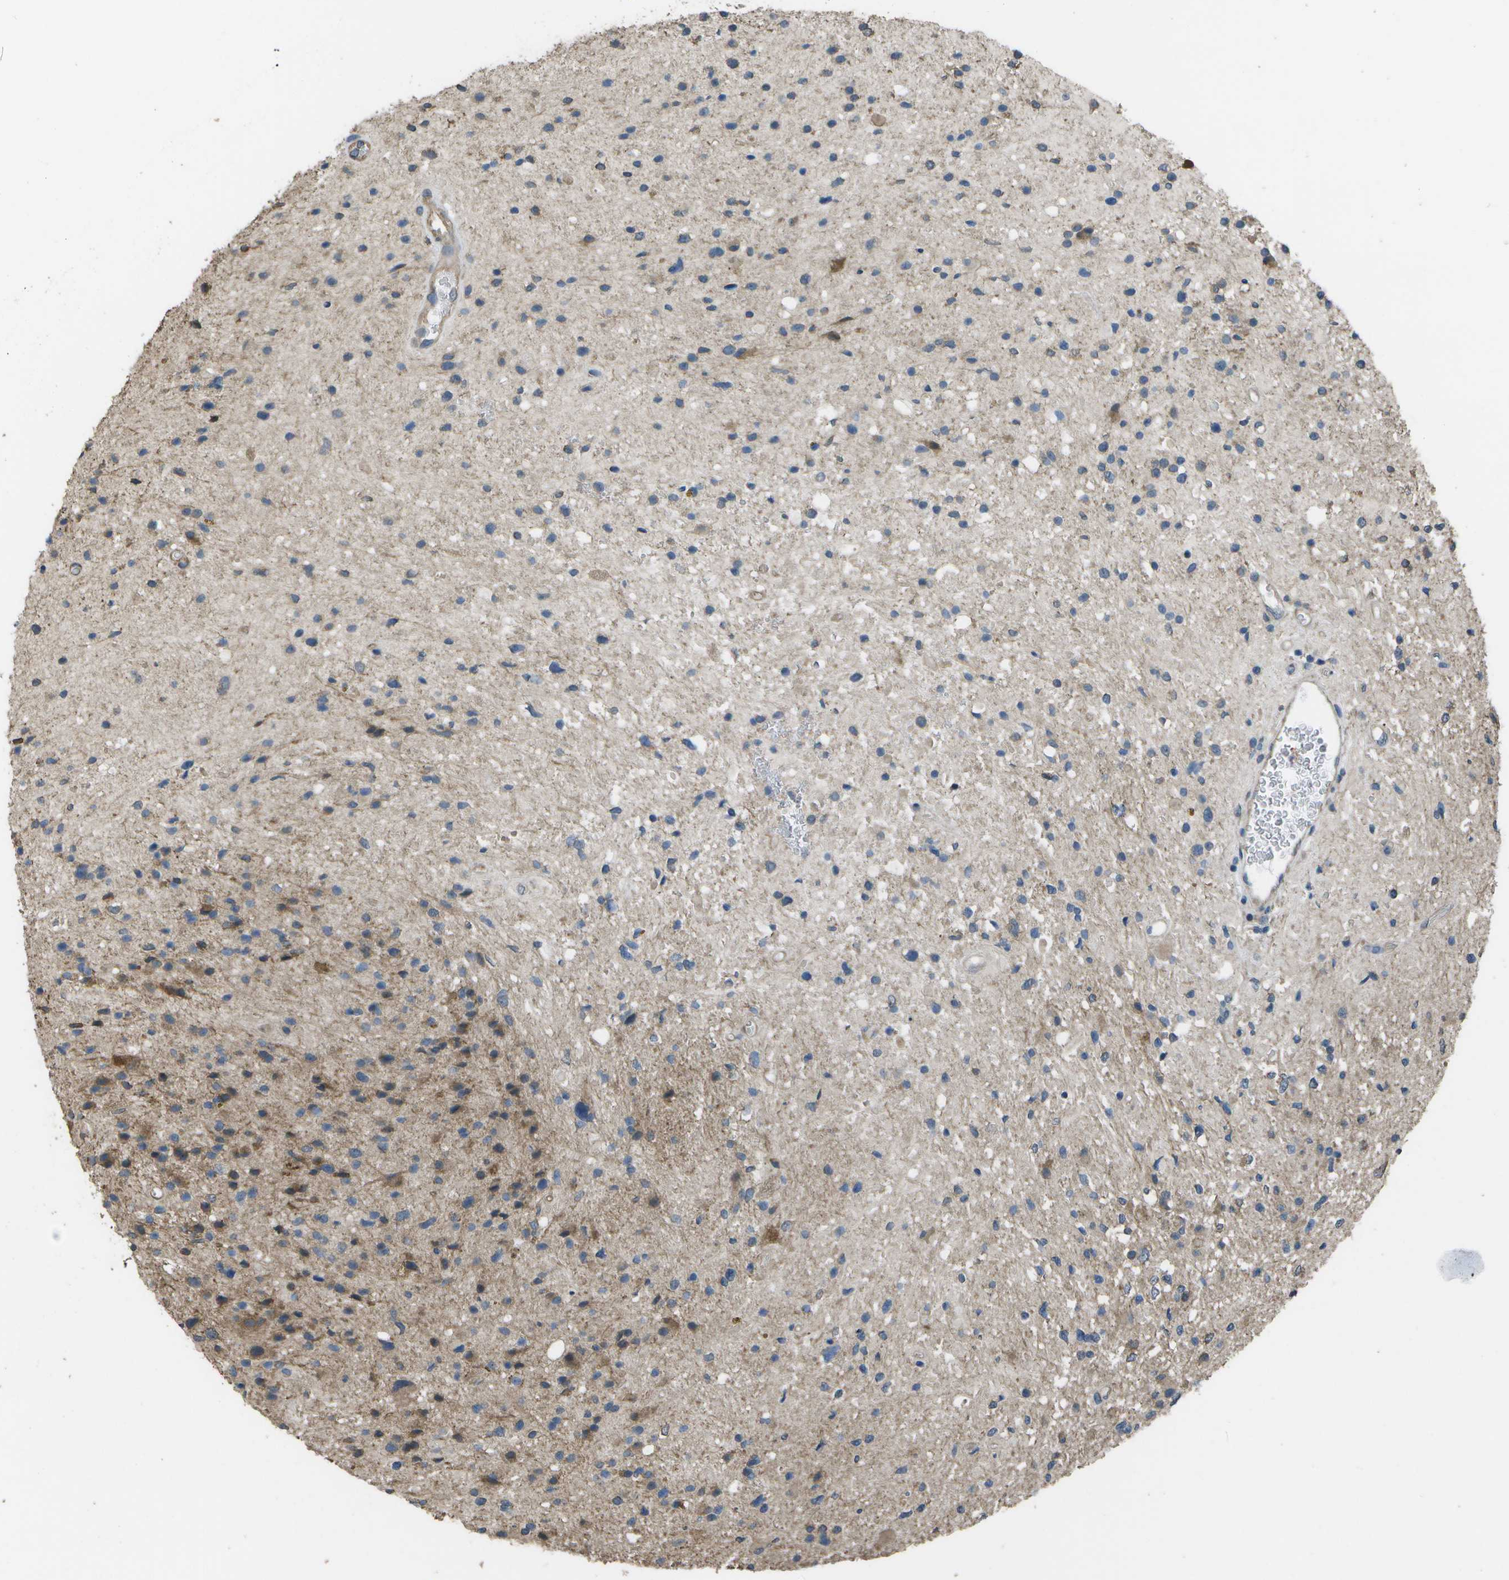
{"staining": {"intensity": "weak", "quantity": "<25%", "location": "cytoplasmic/membranous"}, "tissue": "glioma", "cell_type": "Tumor cells", "image_type": "cancer", "snomed": [{"axis": "morphology", "description": "Glioma, malignant, High grade"}, {"axis": "topography", "description": "Brain"}], "caption": "This is an immunohistochemistry micrograph of human glioma. There is no staining in tumor cells.", "gene": "CLNS1A", "patient": {"sex": "male", "age": 33}}